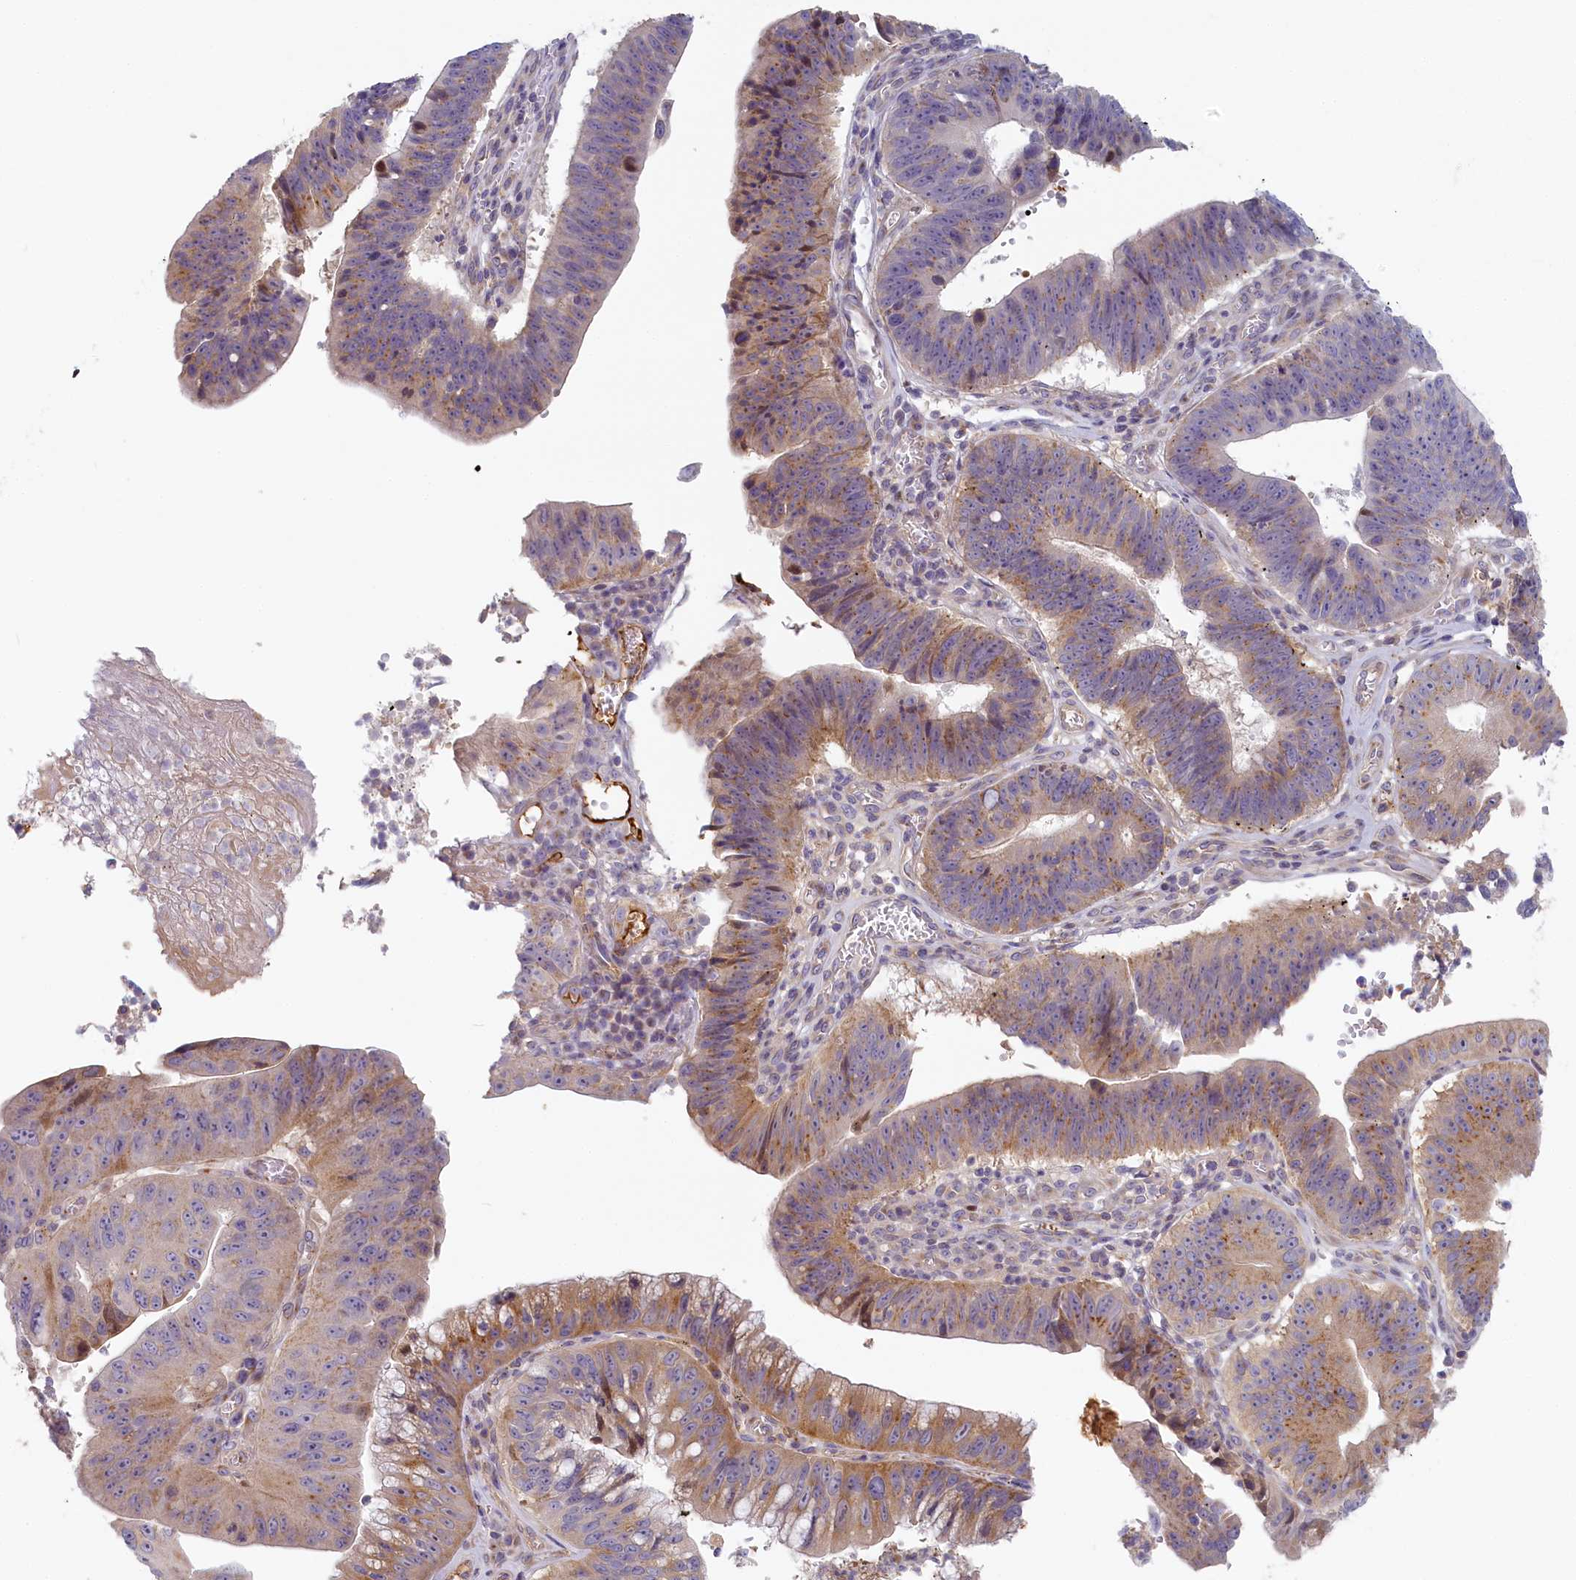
{"staining": {"intensity": "weak", "quantity": "25%-75%", "location": "cytoplasmic/membranous"}, "tissue": "stomach cancer", "cell_type": "Tumor cells", "image_type": "cancer", "snomed": [{"axis": "morphology", "description": "Adenocarcinoma, NOS"}, {"axis": "topography", "description": "Stomach"}], "caption": "Brown immunohistochemical staining in human stomach cancer displays weak cytoplasmic/membranous expression in about 25%-75% of tumor cells.", "gene": "STX16", "patient": {"sex": "male", "age": 59}}